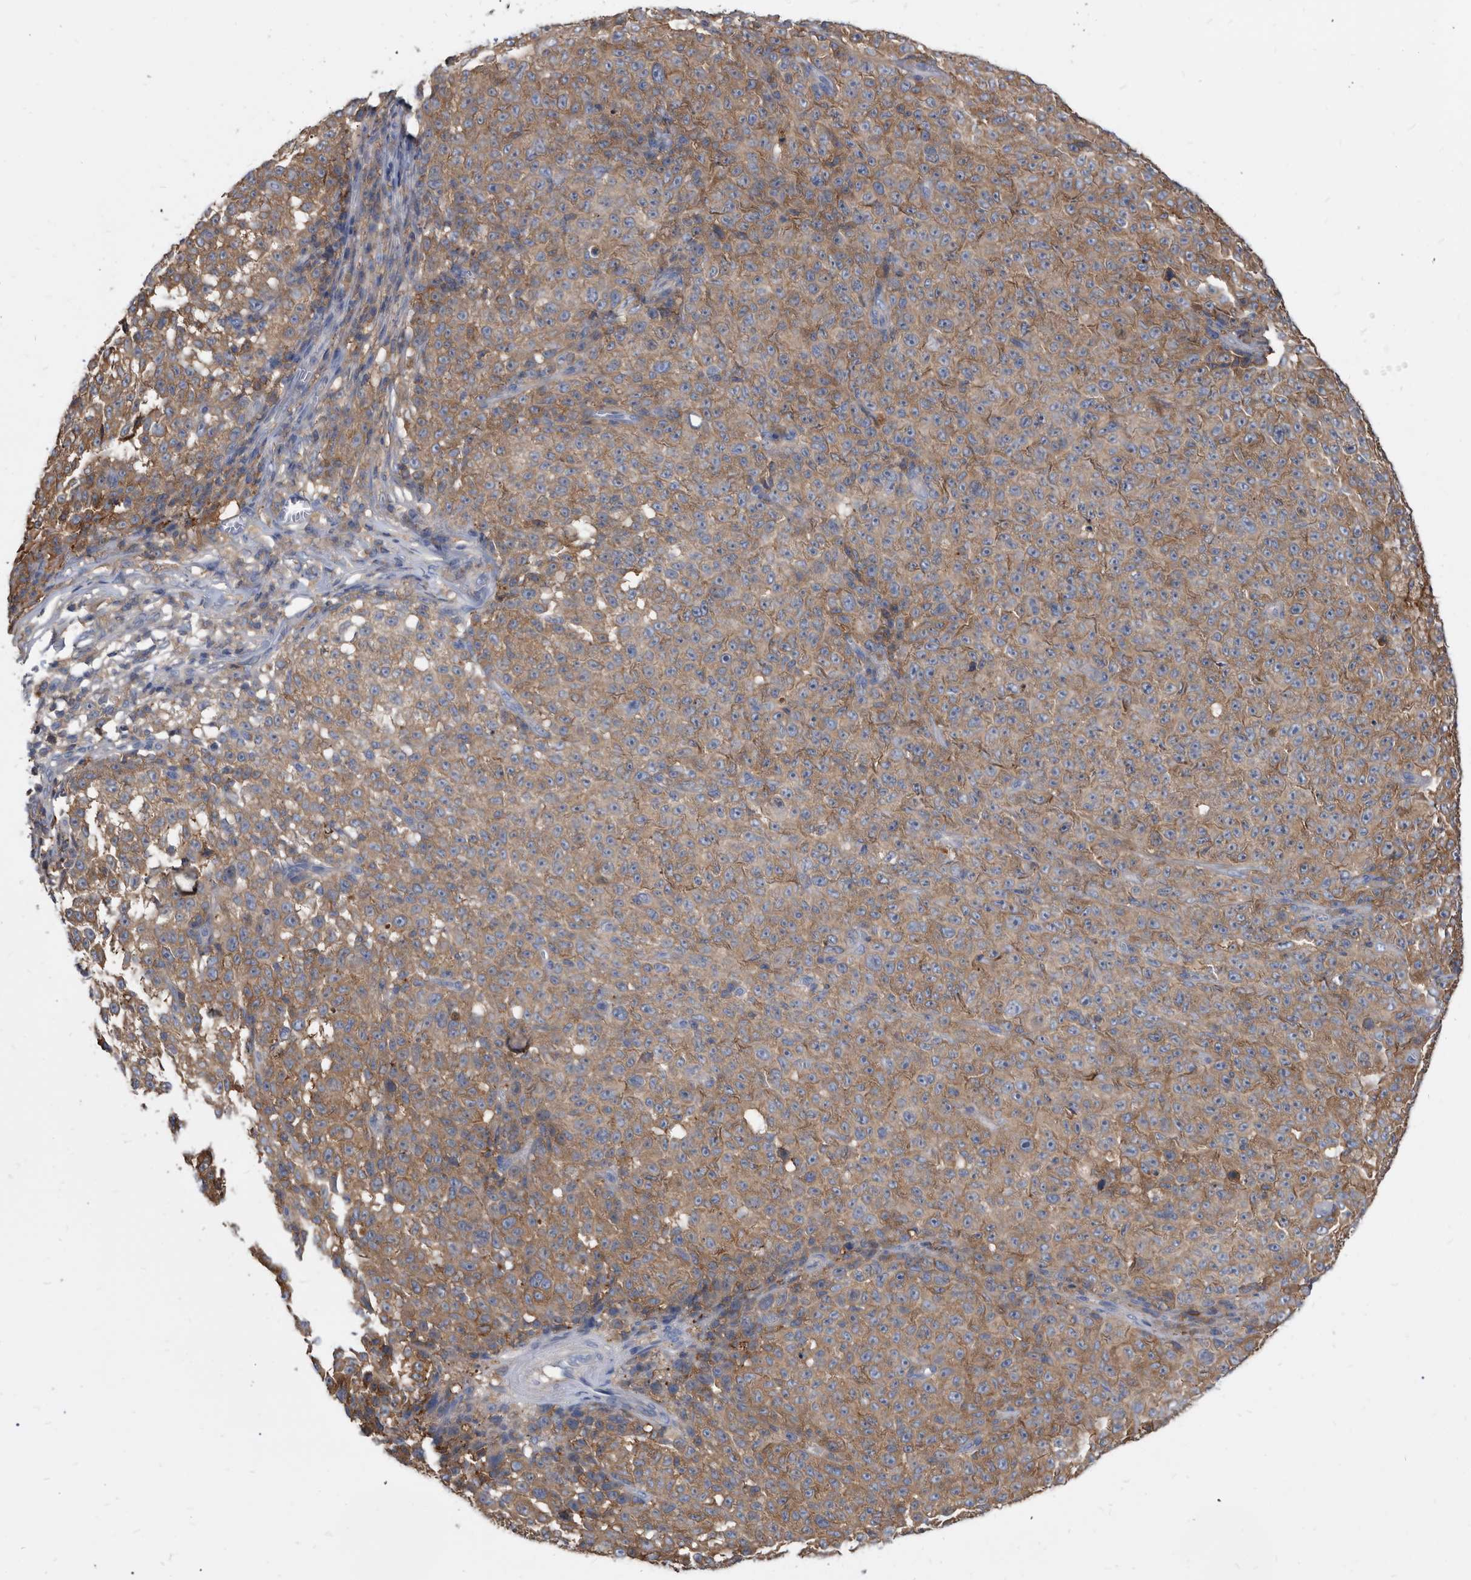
{"staining": {"intensity": "moderate", "quantity": ">75%", "location": "cytoplasmic/membranous"}, "tissue": "melanoma", "cell_type": "Tumor cells", "image_type": "cancer", "snomed": [{"axis": "morphology", "description": "Malignant melanoma, NOS"}, {"axis": "topography", "description": "Skin"}], "caption": "Human malignant melanoma stained with a protein marker demonstrates moderate staining in tumor cells.", "gene": "APEH", "patient": {"sex": "female", "age": 82}}